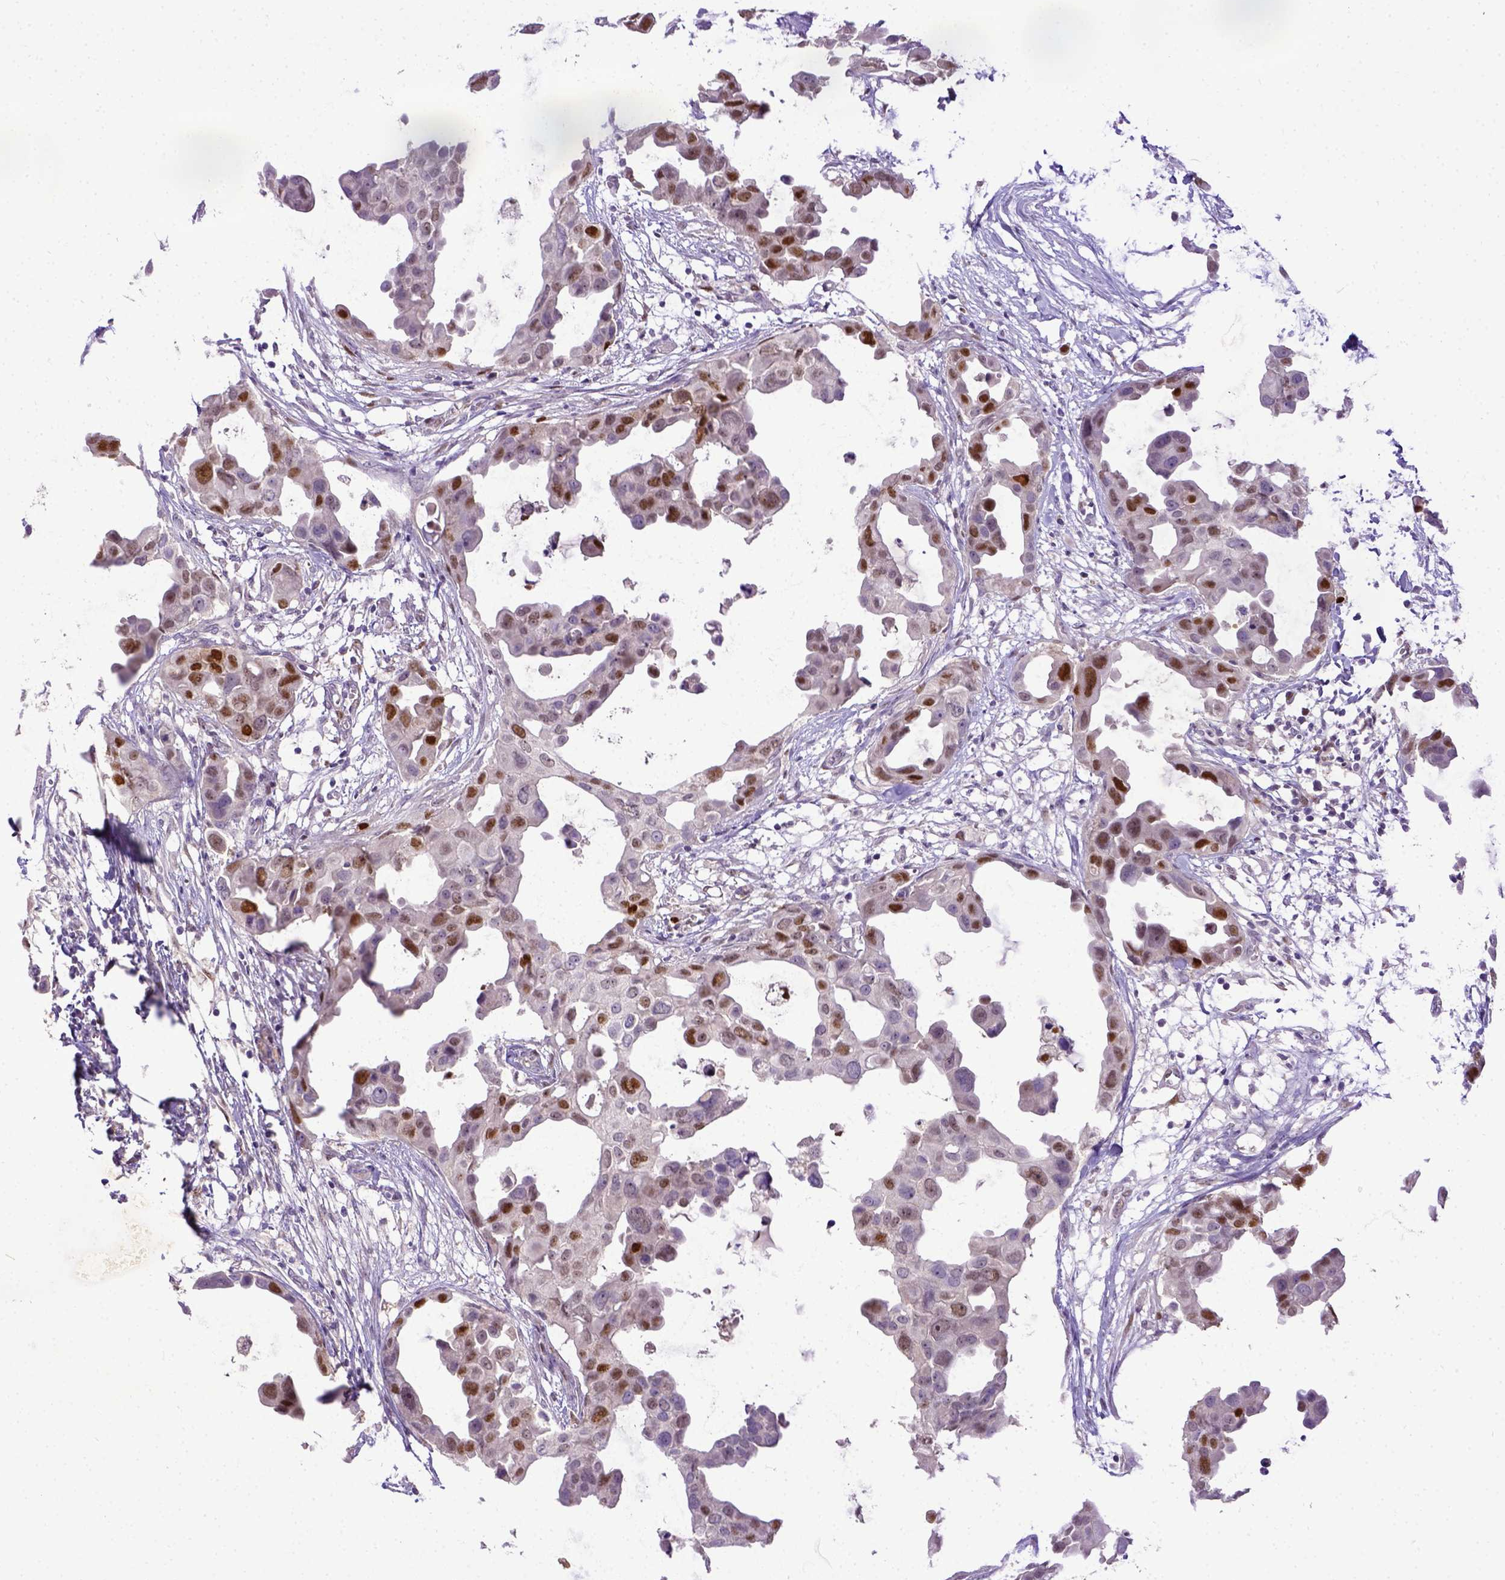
{"staining": {"intensity": "moderate", "quantity": ">75%", "location": "nuclear"}, "tissue": "breast cancer", "cell_type": "Tumor cells", "image_type": "cancer", "snomed": [{"axis": "morphology", "description": "Duct carcinoma"}, {"axis": "topography", "description": "Breast"}], "caption": "Moderate nuclear positivity for a protein is present in about >75% of tumor cells of invasive ductal carcinoma (breast) using immunohistochemistry (IHC).", "gene": "CDKN1A", "patient": {"sex": "female", "age": 38}}